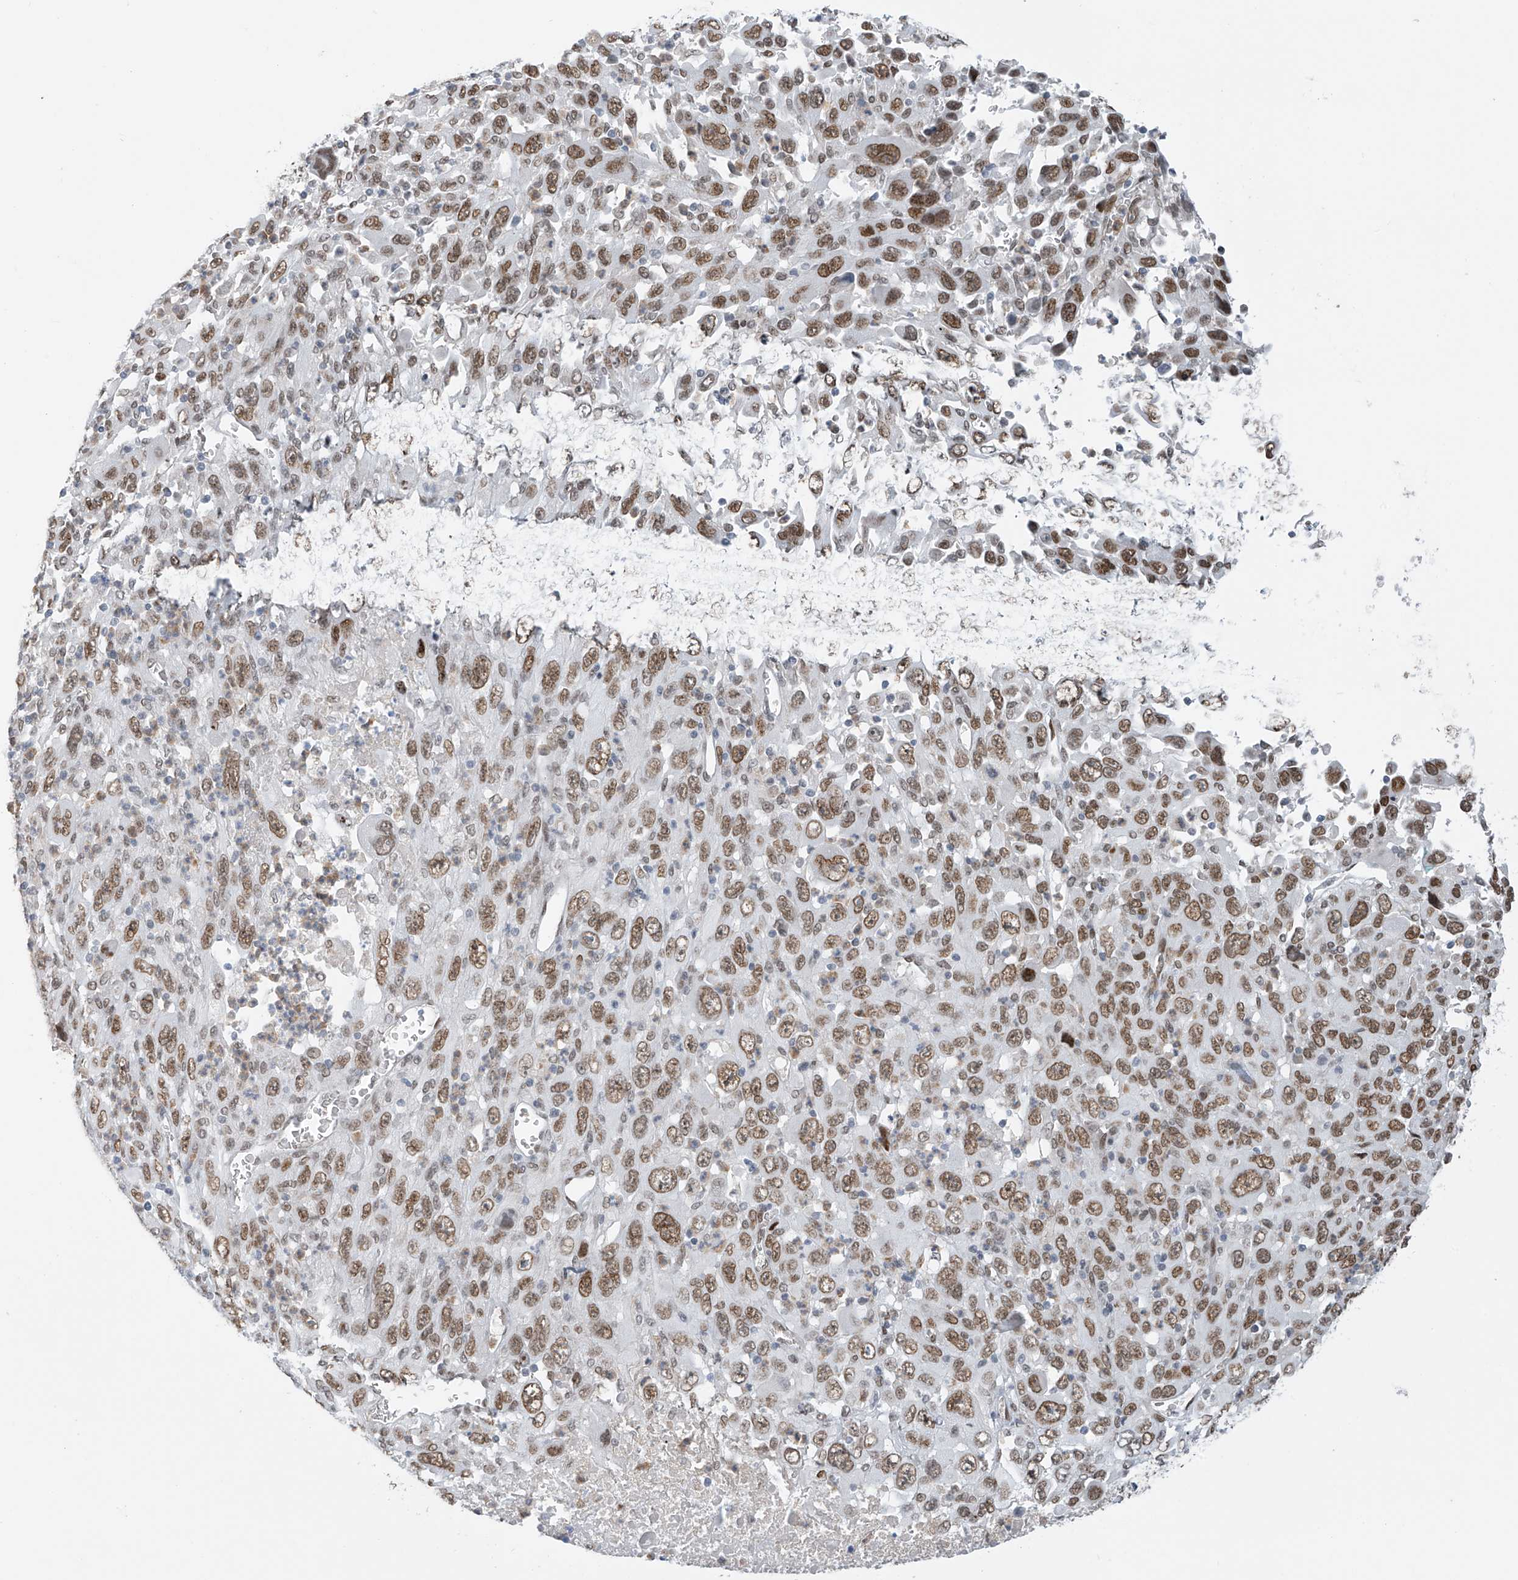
{"staining": {"intensity": "moderate", "quantity": ">75%", "location": "nuclear"}, "tissue": "melanoma", "cell_type": "Tumor cells", "image_type": "cancer", "snomed": [{"axis": "morphology", "description": "Malignant melanoma, Metastatic site"}, {"axis": "topography", "description": "Skin"}], "caption": "Moderate nuclear positivity for a protein is identified in about >75% of tumor cells of melanoma using immunohistochemistry (IHC).", "gene": "MCM9", "patient": {"sex": "female", "age": 56}}